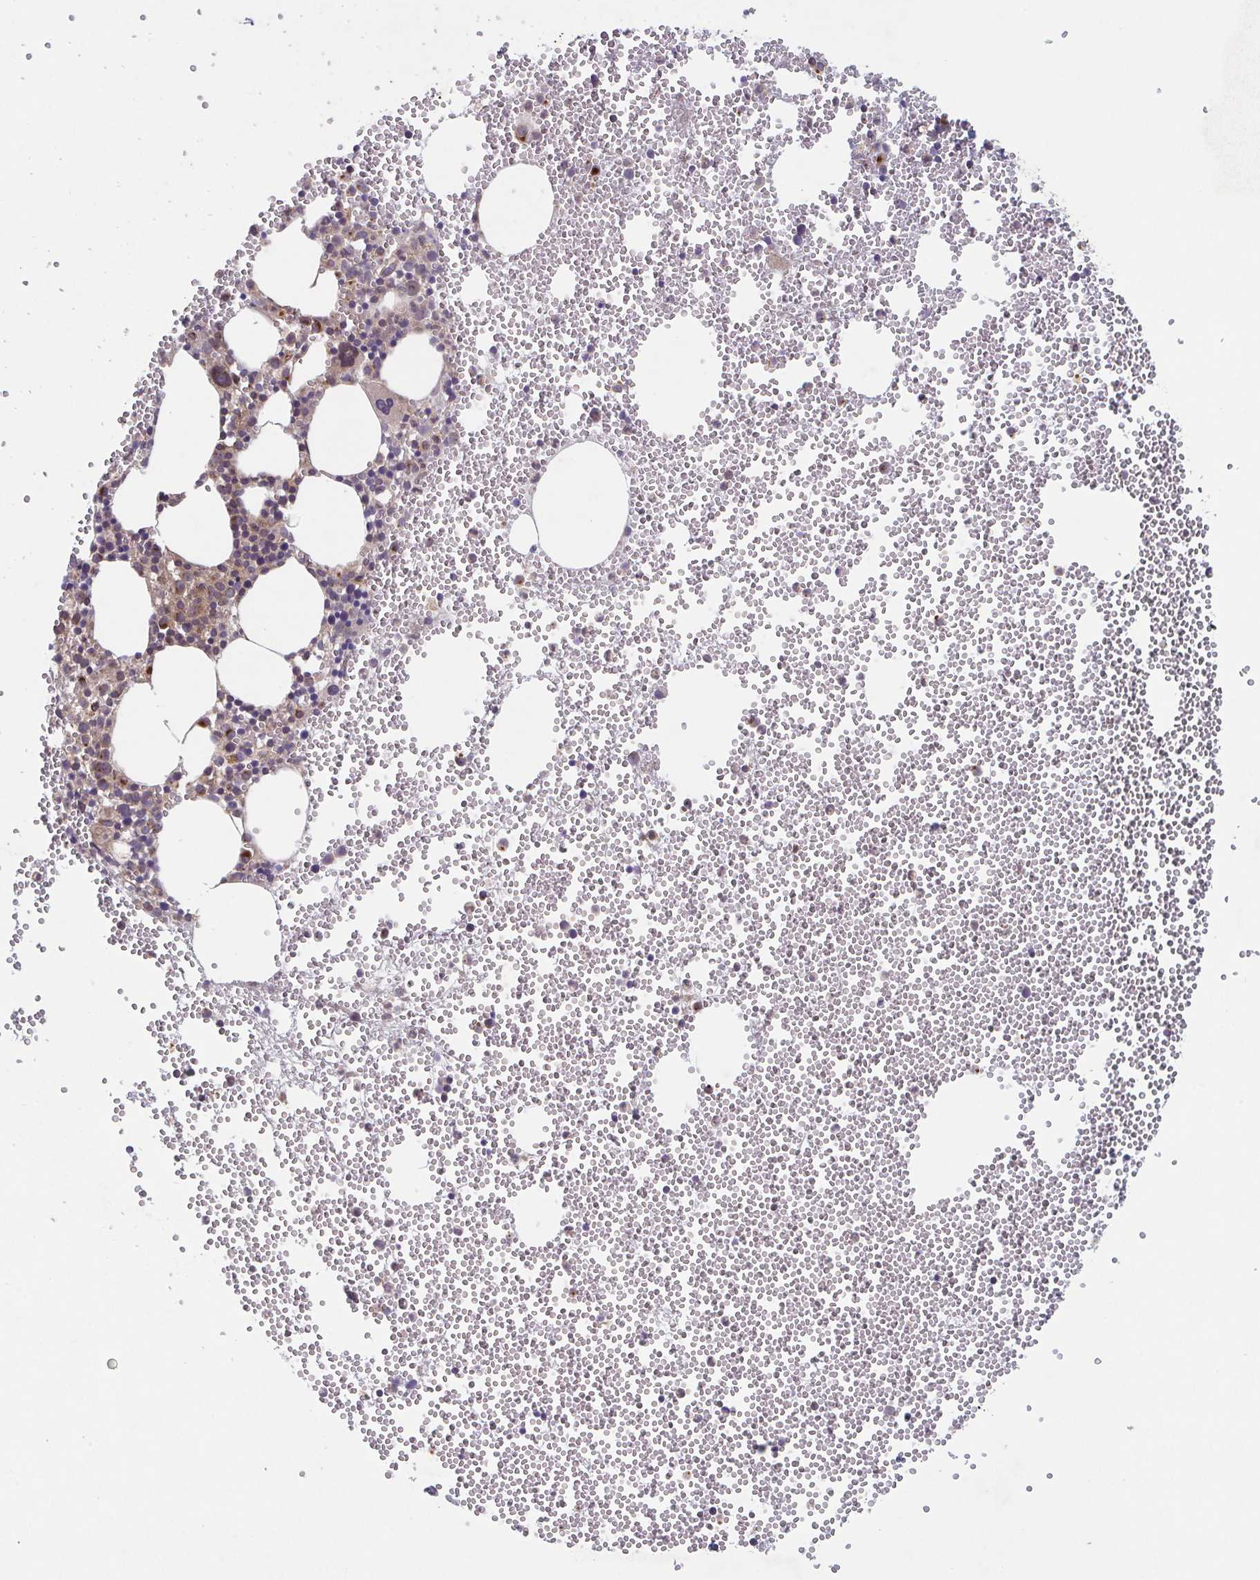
{"staining": {"intensity": "moderate", "quantity": "<25%", "location": "cytoplasmic/membranous"}, "tissue": "bone marrow", "cell_type": "Hematopoietic cells", "image_type": "normal", "snomed": [{"axis": "morphology", "description": "Normal tissue, NOS"}, {"axis": "topography", "description": "Bone marrow"}], "caption": "Immunohistochemical staining of unremarkable human bone marrow reveals low levels of moderate cytoplasmic/membranous positivity in about <25% of hematopoietic cells. Using DAB (3,3'-diaminobenzidine) (brown) and hematoxylin (blue) stains, captured at high magnification using brightfield microscopy.", "gene": "COPB1", "patient": {"sex": "female", "age": 80}}